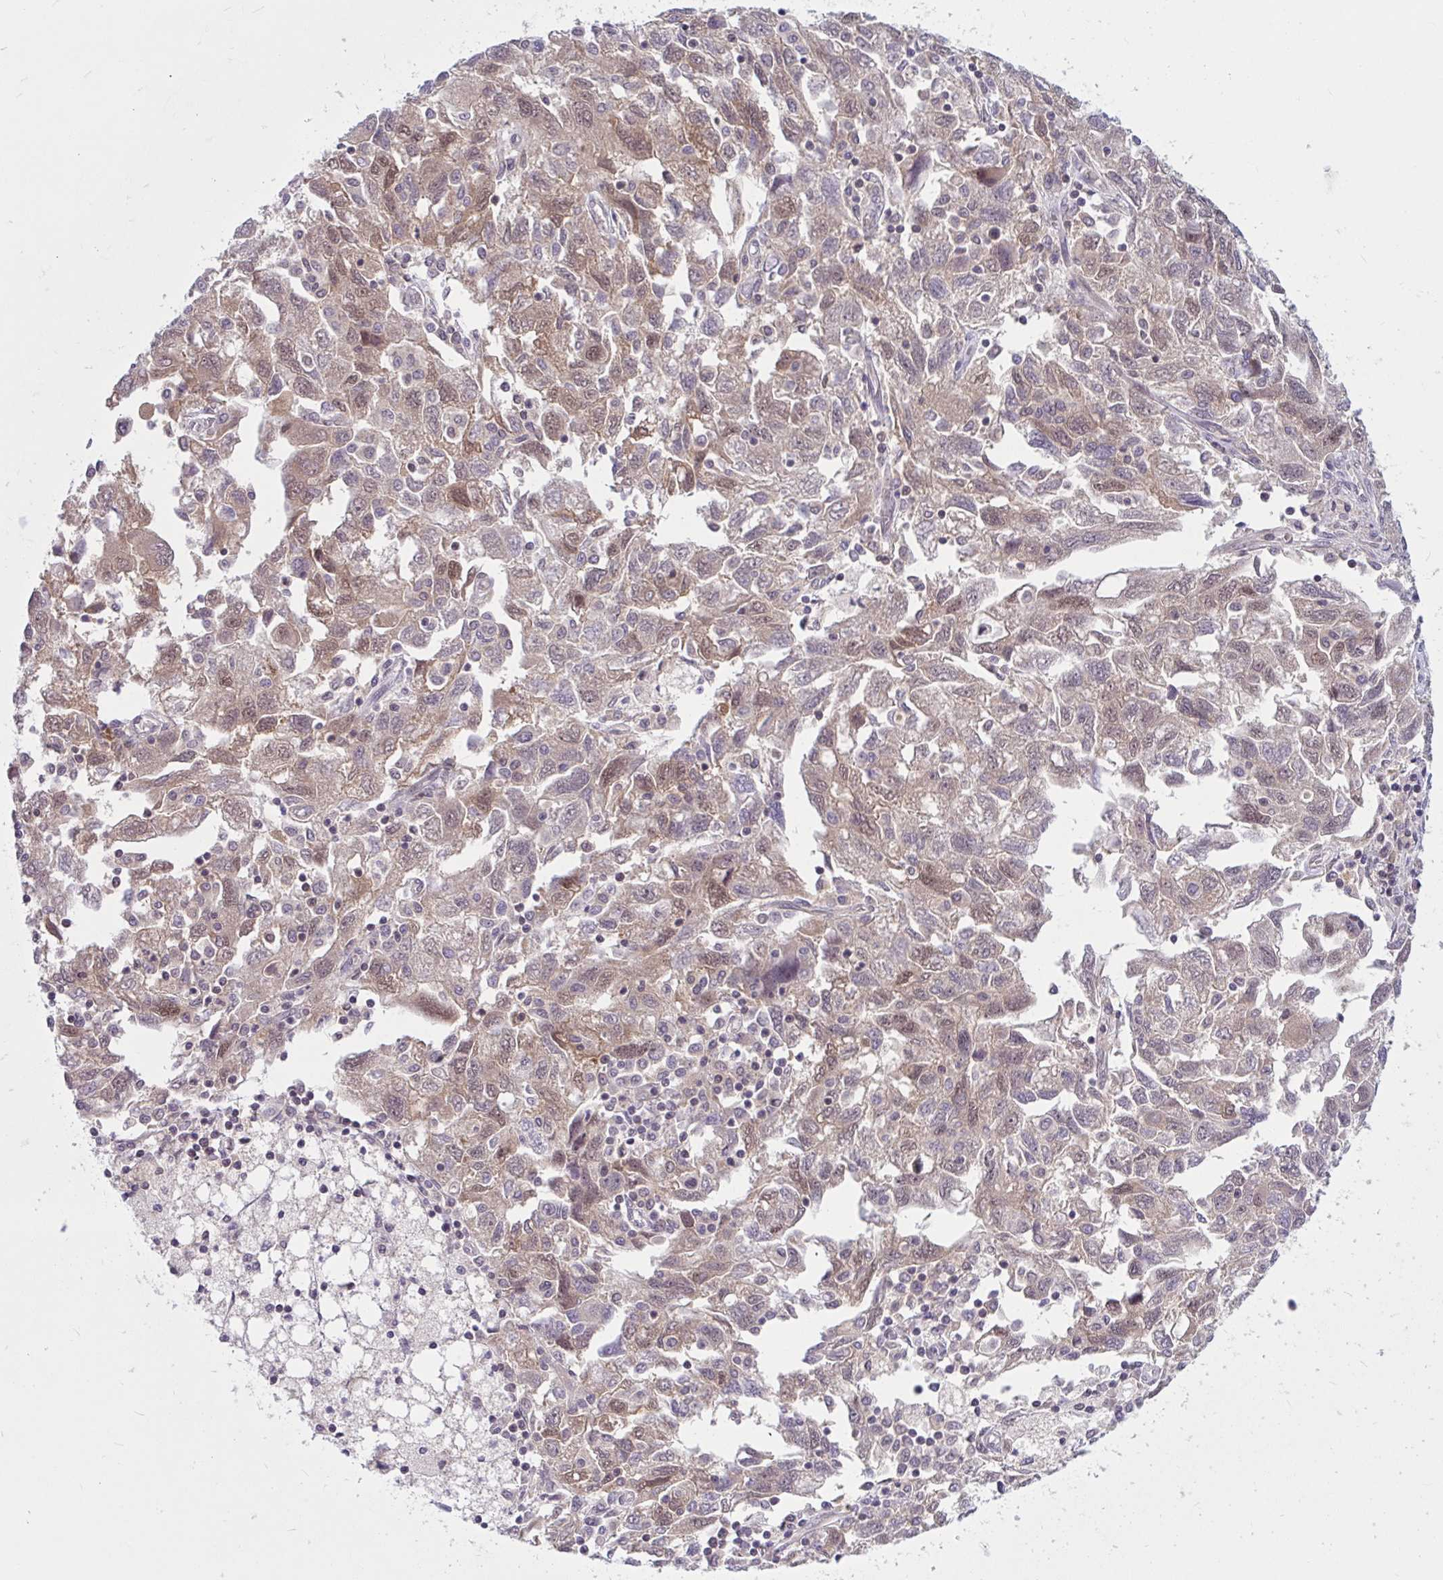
{"staining": {"intensity": "weak", "quantity": ">75%", "location": "cytoplasmic/membranous,nuclear"}, "tissue": "ovarian cancer", "cell_type": "Tumor cells", "image_type": "cancer", "snomed": [{"axis": "morphology", "description": "Carcinoma, NOS"}, {"axis": "morphology", "description": "Cystadenocarcinoma, serous, NOS"}, {"axis": "topography", "description": "Ovary"}], "caption": "Protein expression analysis of human ovarian cancer reveals weak cytoplasmic/membranous and nuclear positivity in about >75% of tumor cells. (DAB IHC with brightfield microscopy, high magnification).", "gene": "TSN", "patient": {"sex": "female", "age": 69}}